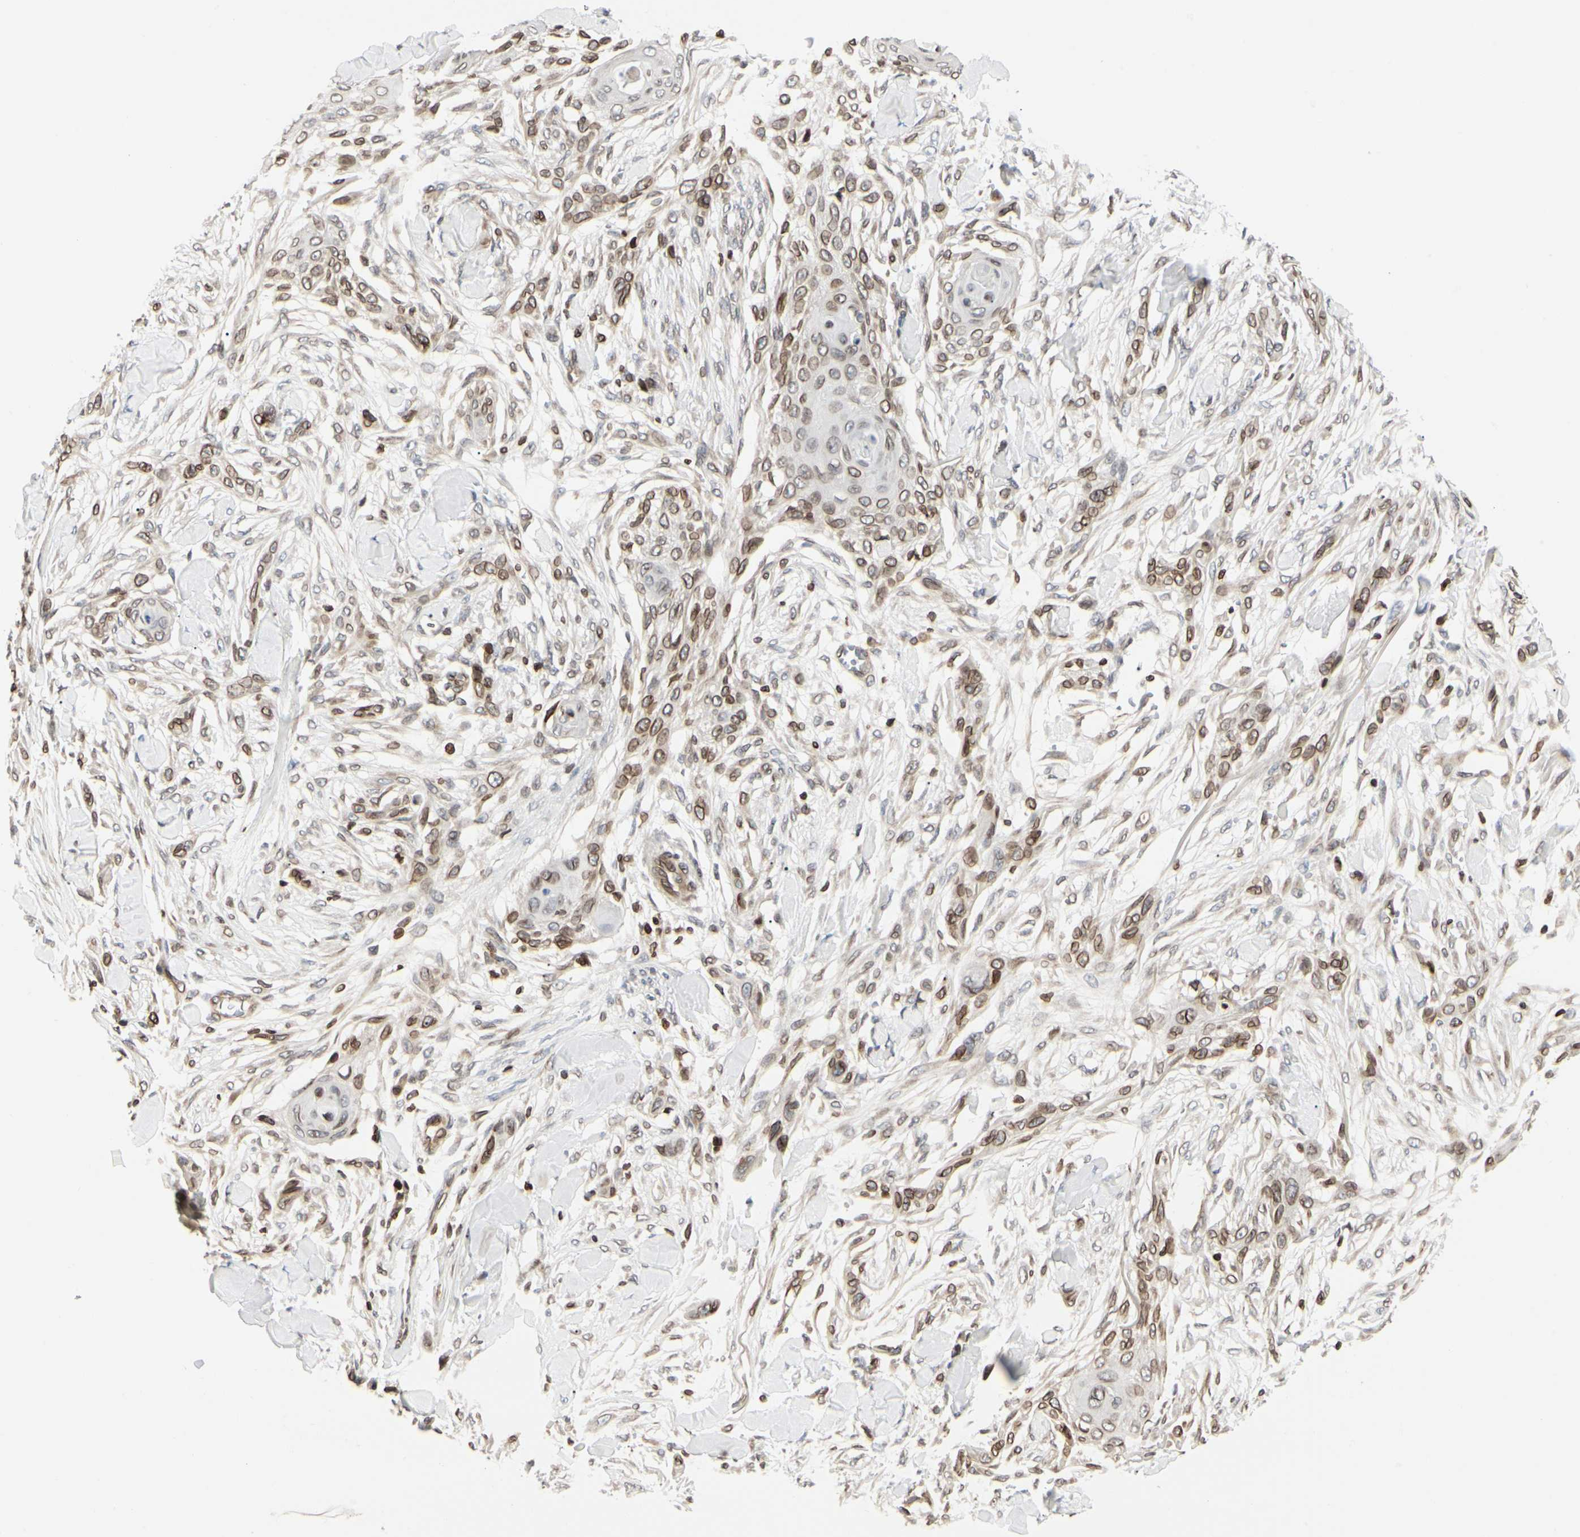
{"staining": {"intensity": "moderate", "quantity": ">75%", "location": "cytoplasmic/membranous,nuclear"}, "tissue": "skin cancer", "cell_type": "Tumor cells", "image_type": "cancer", "snomed": [{"axis": "morphology", "description": "Squamous cell carcinoma, NOS"}, {"axis": "topography", "description": "Skin"}], "caption": "Immunohistochemistry (IHC) of human squamous cell carcinoma (skin) shows medium levels of moderate cytoplasmic/membranous and nuclear expression in approximately >75% of tumor cells.", "gene": "TMPO", "patient": {"sex": "female", "age": 59}}